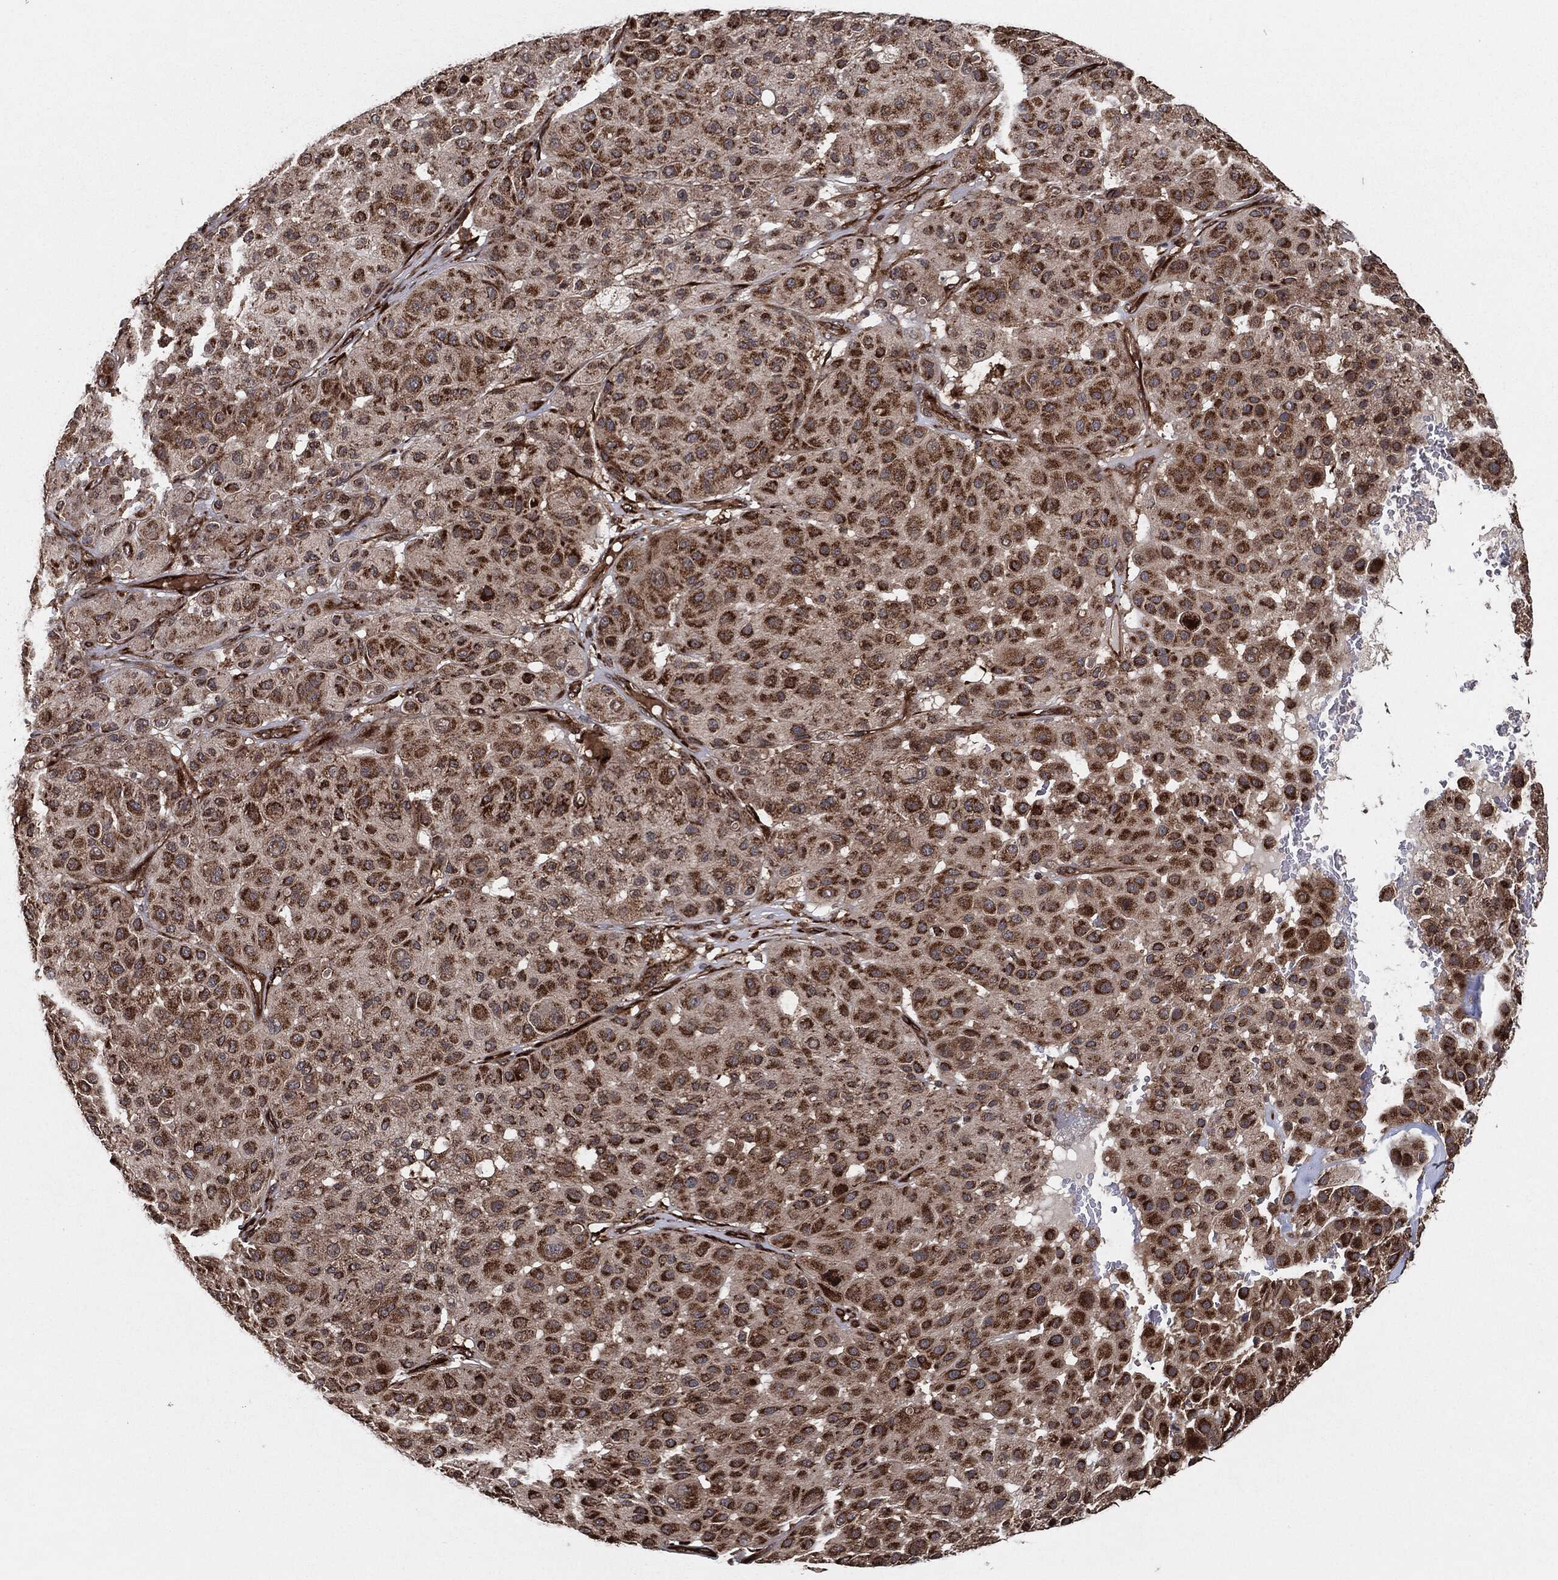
{"staining": {"intensity": "strong", "quantity": ">75%", "location": "cytoplasmic/membranous"}, "tissue": "melanoma", "cell_type": "Tumor cells", "image_type": "cancer", "snomed": [{"axis": "morphology", "description": "Malignant melanoma, Metastatic site"}, {"axis": "topography", "description": "Smooth muscle"}], "caption": "Melanoma stained for a protein (brown) reveals strong cytoplasmic/membranous positive expression in approximately >75% of tumor cells.", "gene": "BCAR1", "patient": {"sex": "male", "age": 41}}